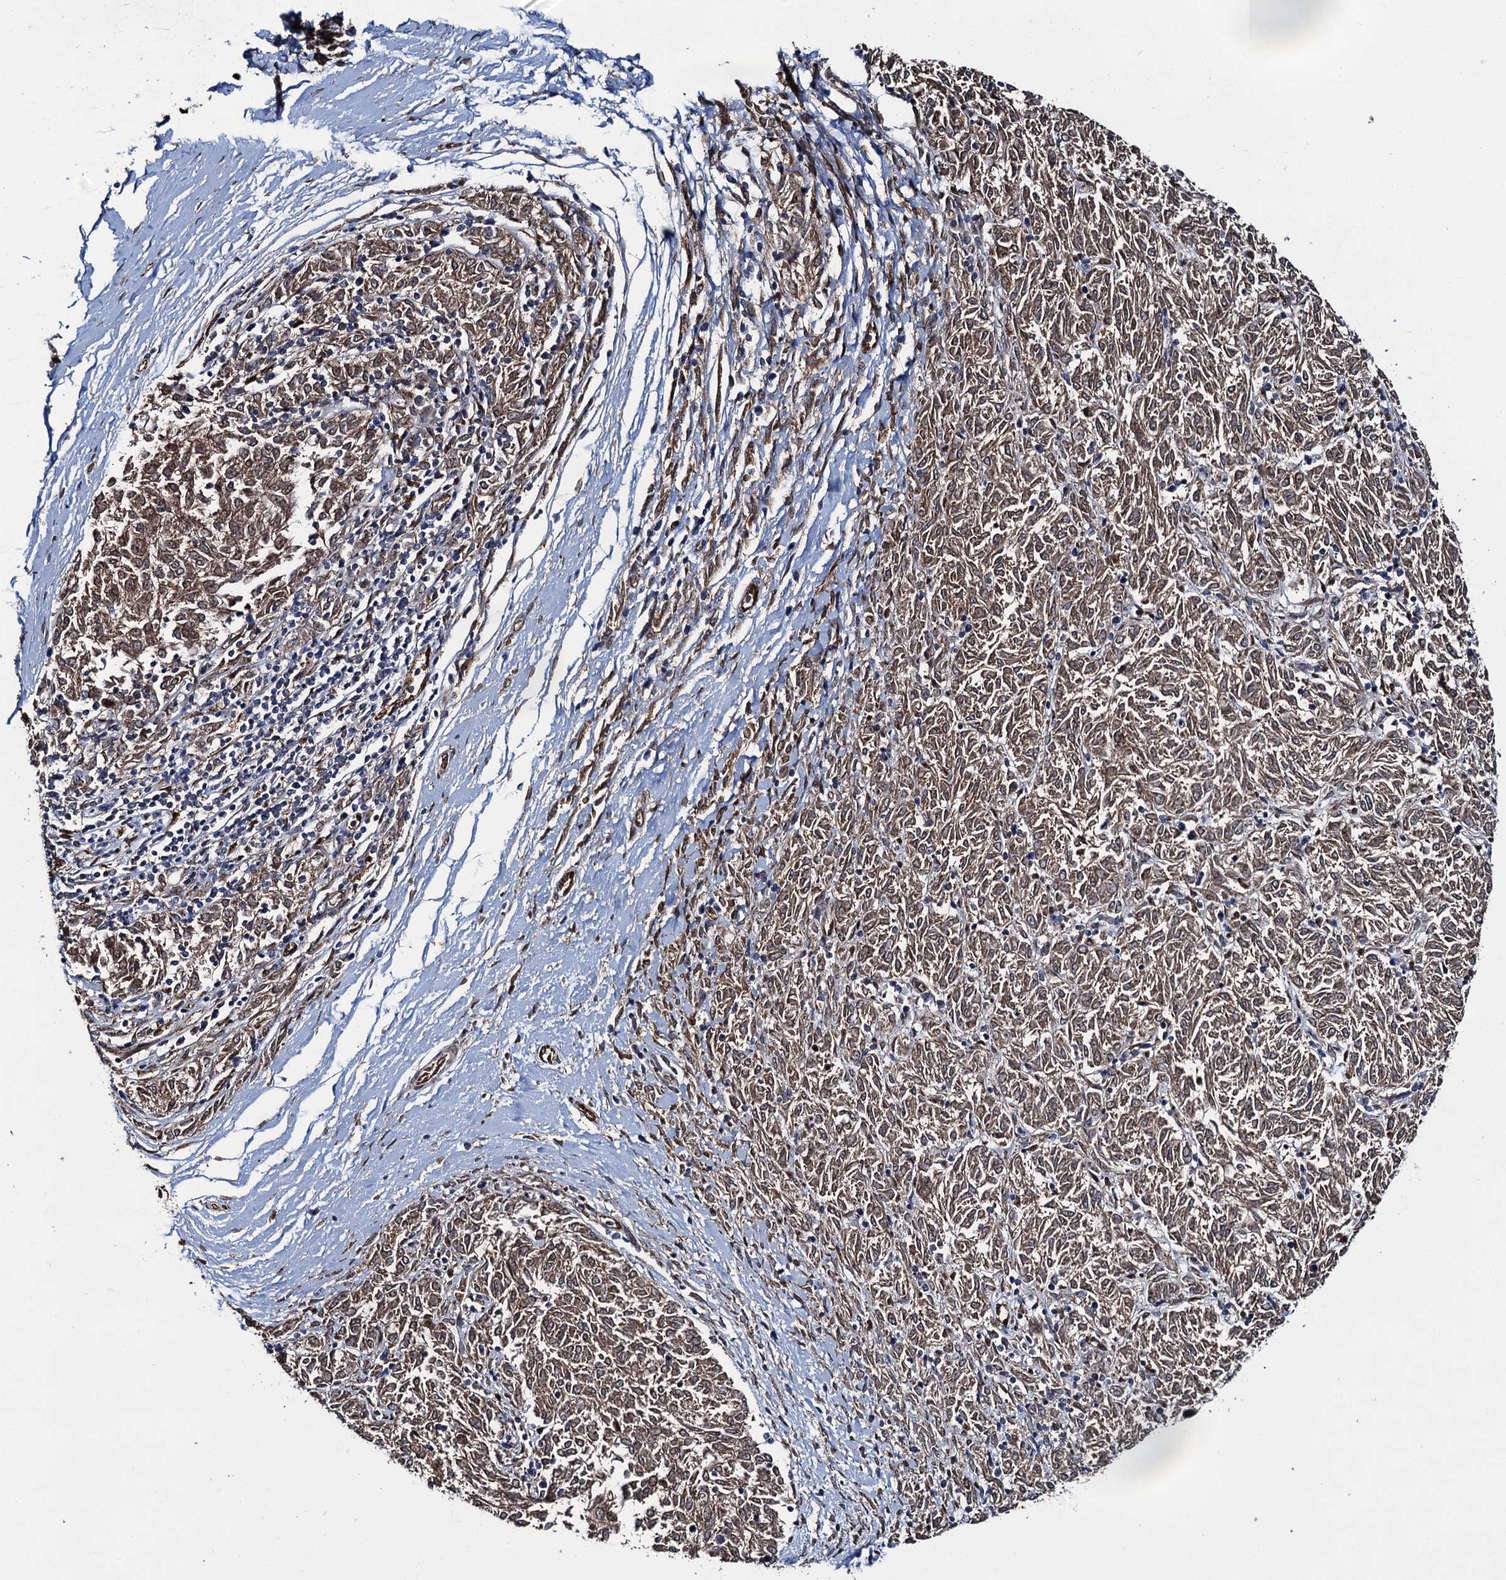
{"staining": {"intensity": "moderate", "quantity": ">75%", "location": "cytoplasmic/membranous"}, "tissue": "melanoma", "cell_type": "Tumor cells", "image_type": "cancer", "snomed": [{"axis": "morphology", "description": "Malignant melanoma, NOS"}, {"axis": "topography", "description": "Skin"}], "caption": "Human malignant melanoma stained for a protein (brown) displays moderate cytoplasmic/membranous positive expression in about >75% of tumor cells.", "gene": "EVX2", "patient": {"sex": "female", "age": 72}}